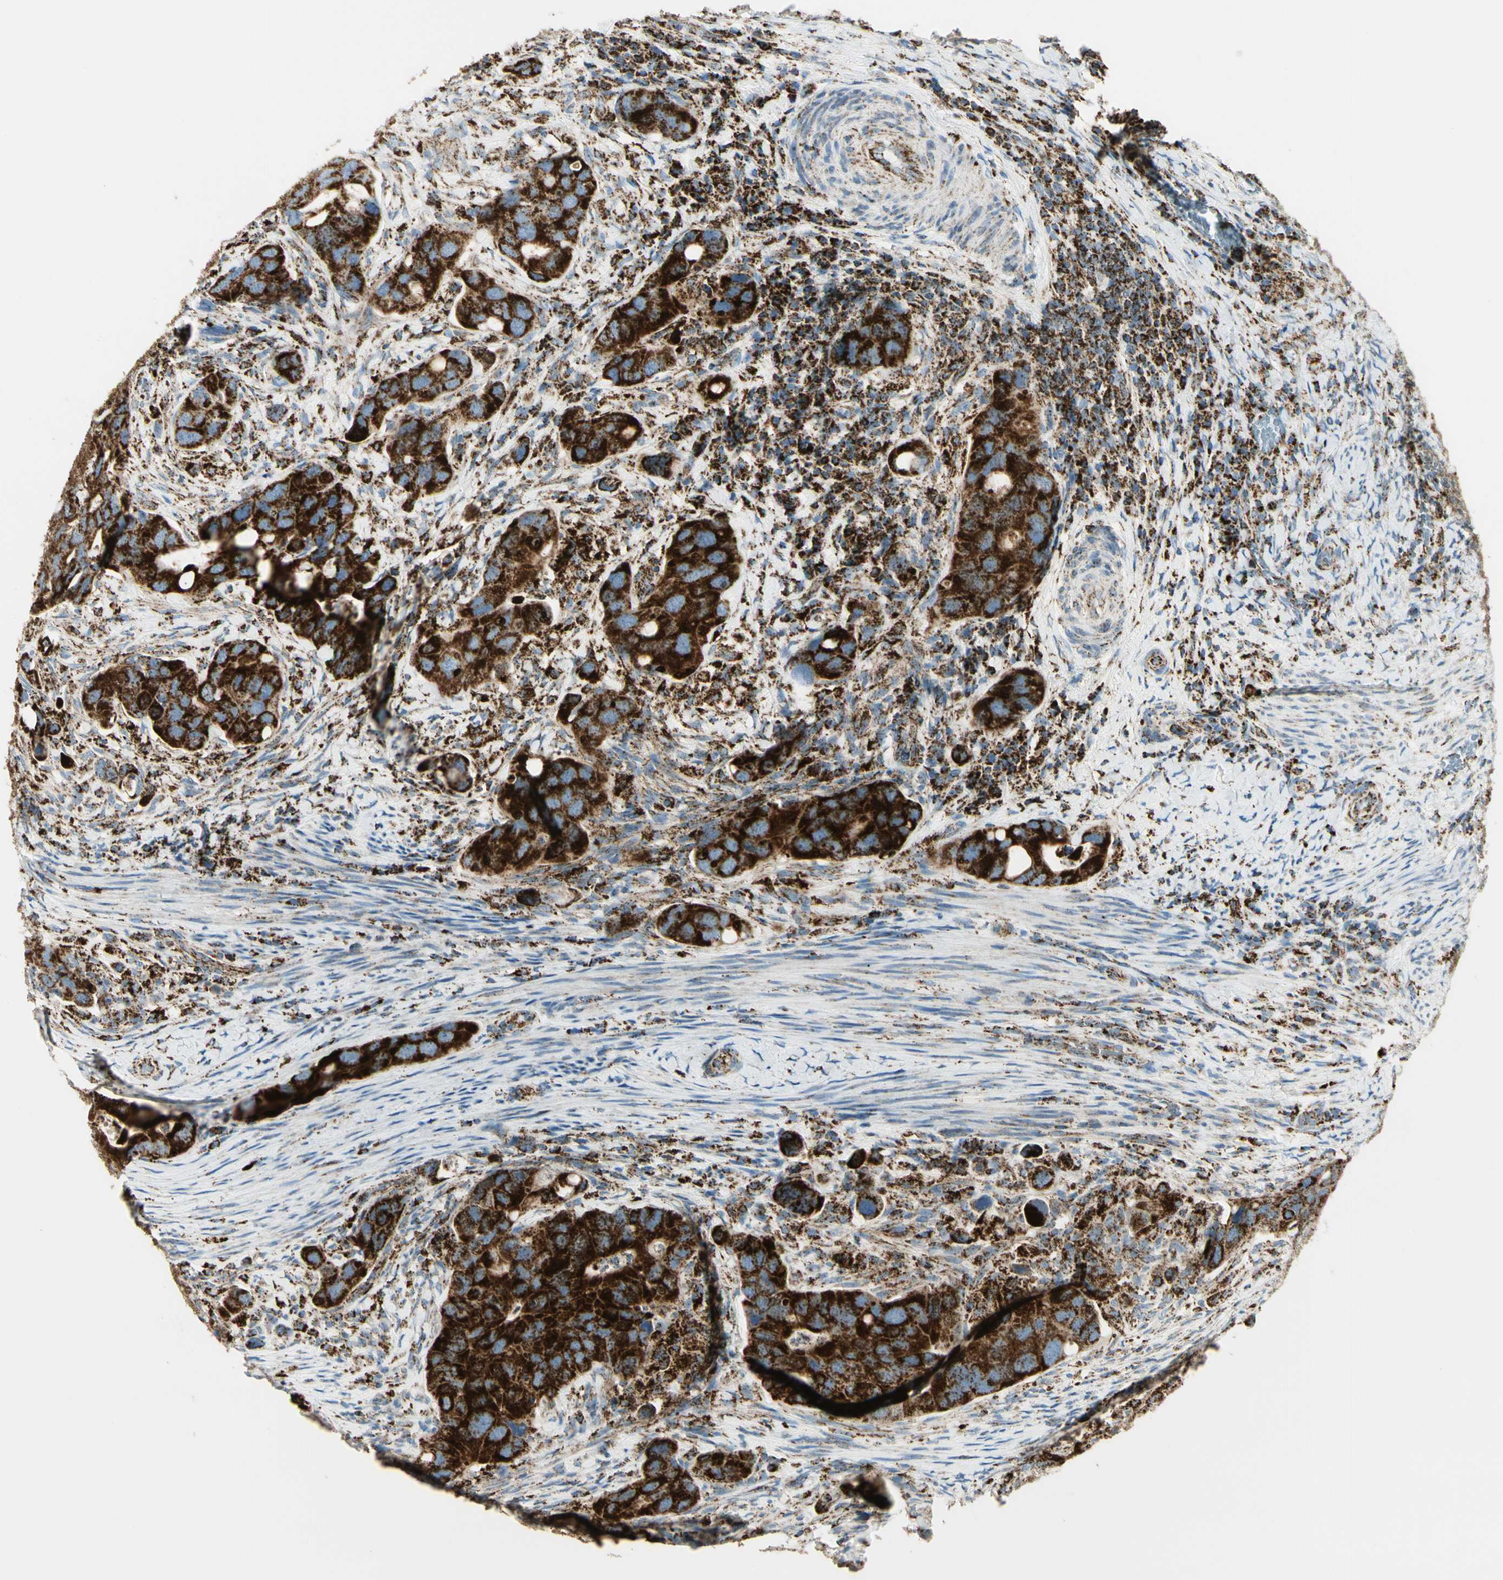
{"staining": {"intensity": "strong", "quantity": ">75%", "location": "cytoplasmic/membranous"}, "tissue": "colorectal cancer", "cell_type": "Tumor cells", "image_type": "cancer", "snomed": [{"axis": "morphology", "description": "Adenocarcinoma, NOS"}, {"axis": "topography", "description": "Rectum"}], "caption": "IHC micrograph of neoplastic tissue: human colorectal adenocarcinoma stained using immunohistochemistry (IHC) demonstrates high levels of strong protein expression localized specifically in the cytoplasmic/membranous of tumor cells, appearing as a cytoplasmic/membranous brown color.", "gene": "ME2", "patient": {"sex": "female", "age": 57}}